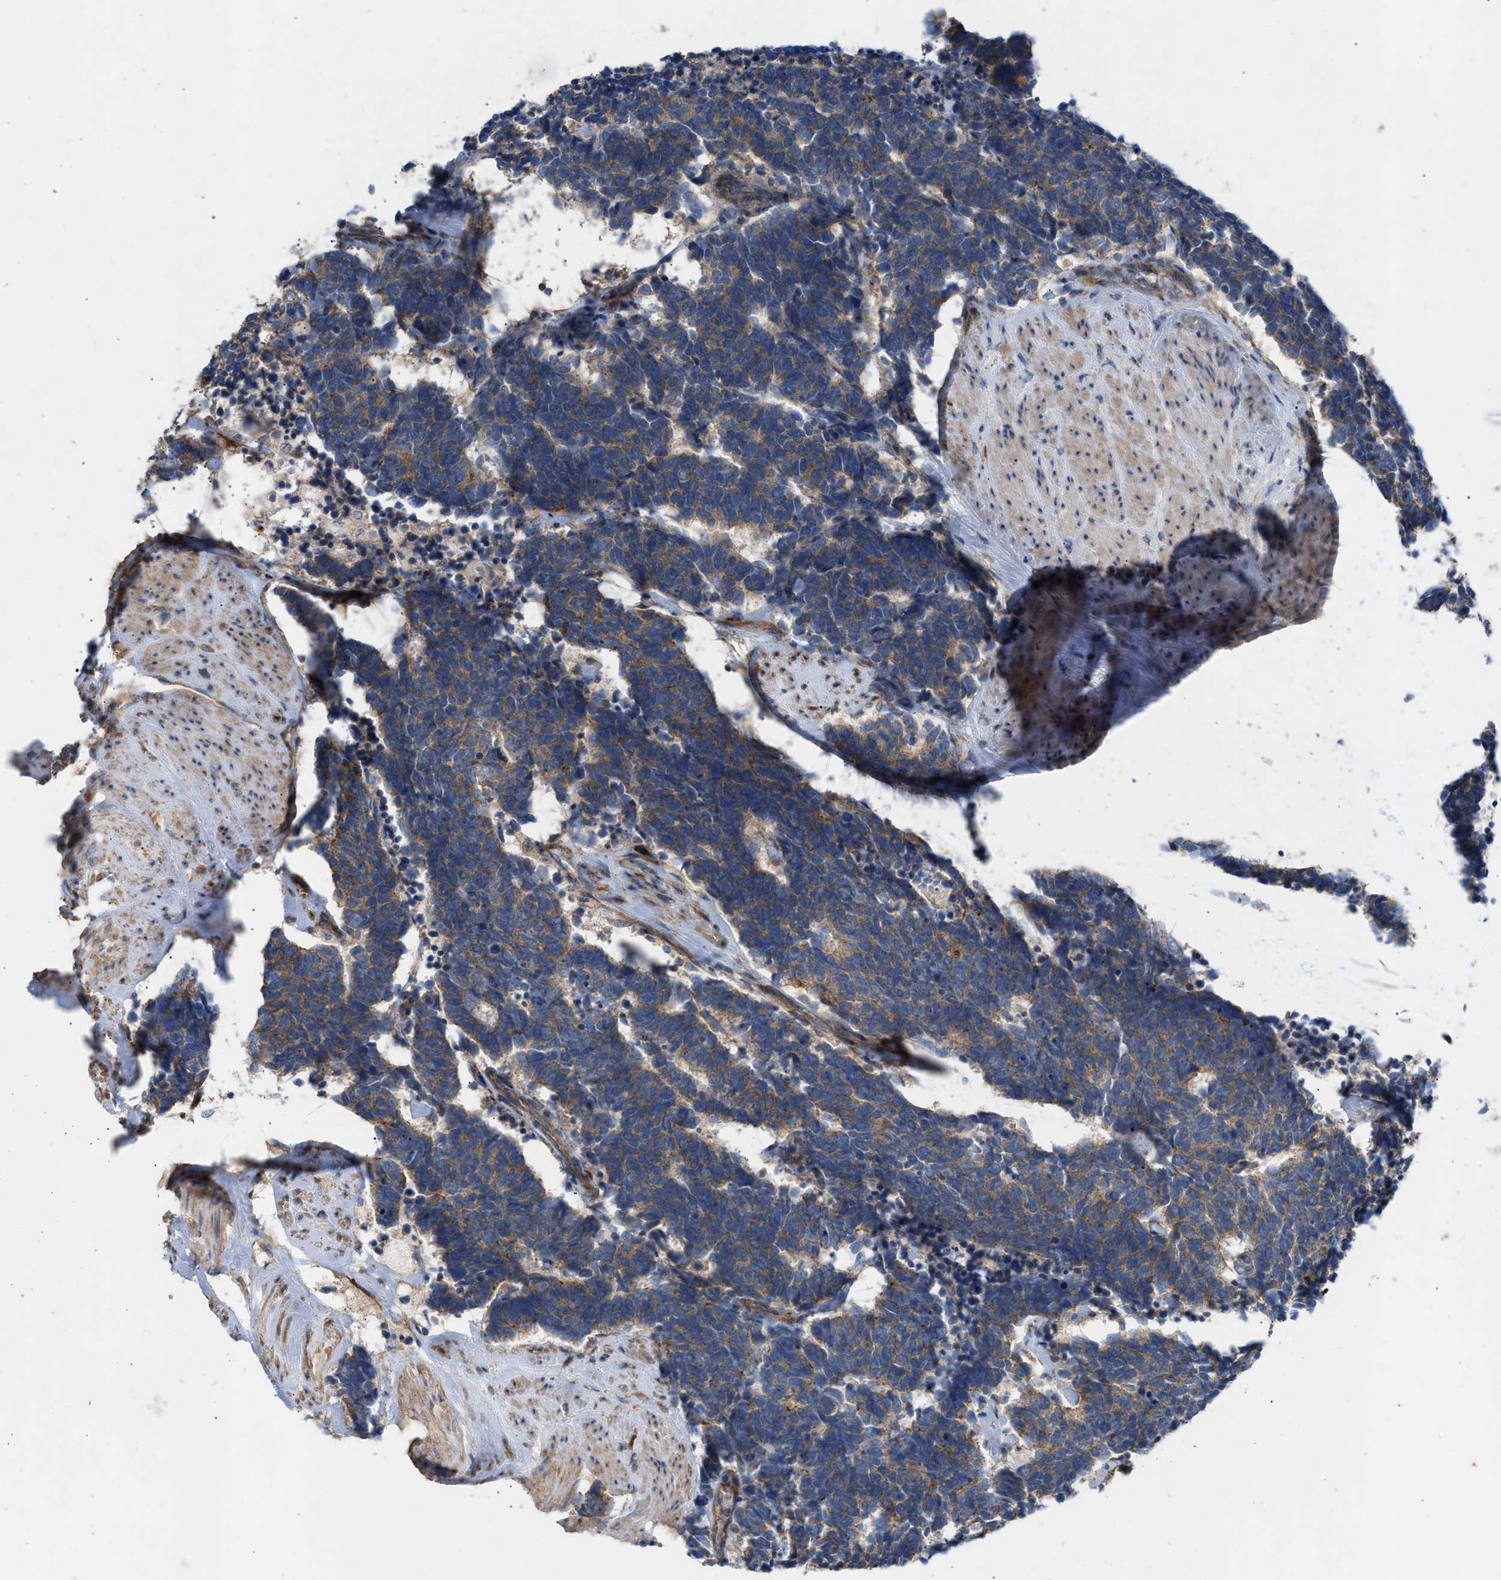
{"staining": {"intensity": "weak", "quantity": ">75%", "location": "cytoplasmic/membranous"}, "tissue": "carcinoid", "cell_type": "Tumor cells", "image_type": "cancer", "snomed": [{"axis": "morphology", "description": "Carcinoma, NOS"}, {"axis": "morphology", "description": "Carcinoid, malignant, NOS"}, {"axis": "topography", "description": "Urinary bladder"}], "caption": "Brown immunohistochemical staining in human malignant carcinoid shows weak cytoplasmic/membranous expression in approximately >75% of tumor cells. The staining was performed using DAB to visualize the protein expression in brown, while the nuclei were stained in blue with hematoxylin (Magnification: 20x).", "gene": "OXSM", "patient": {"sex": "male", "age": 57}}